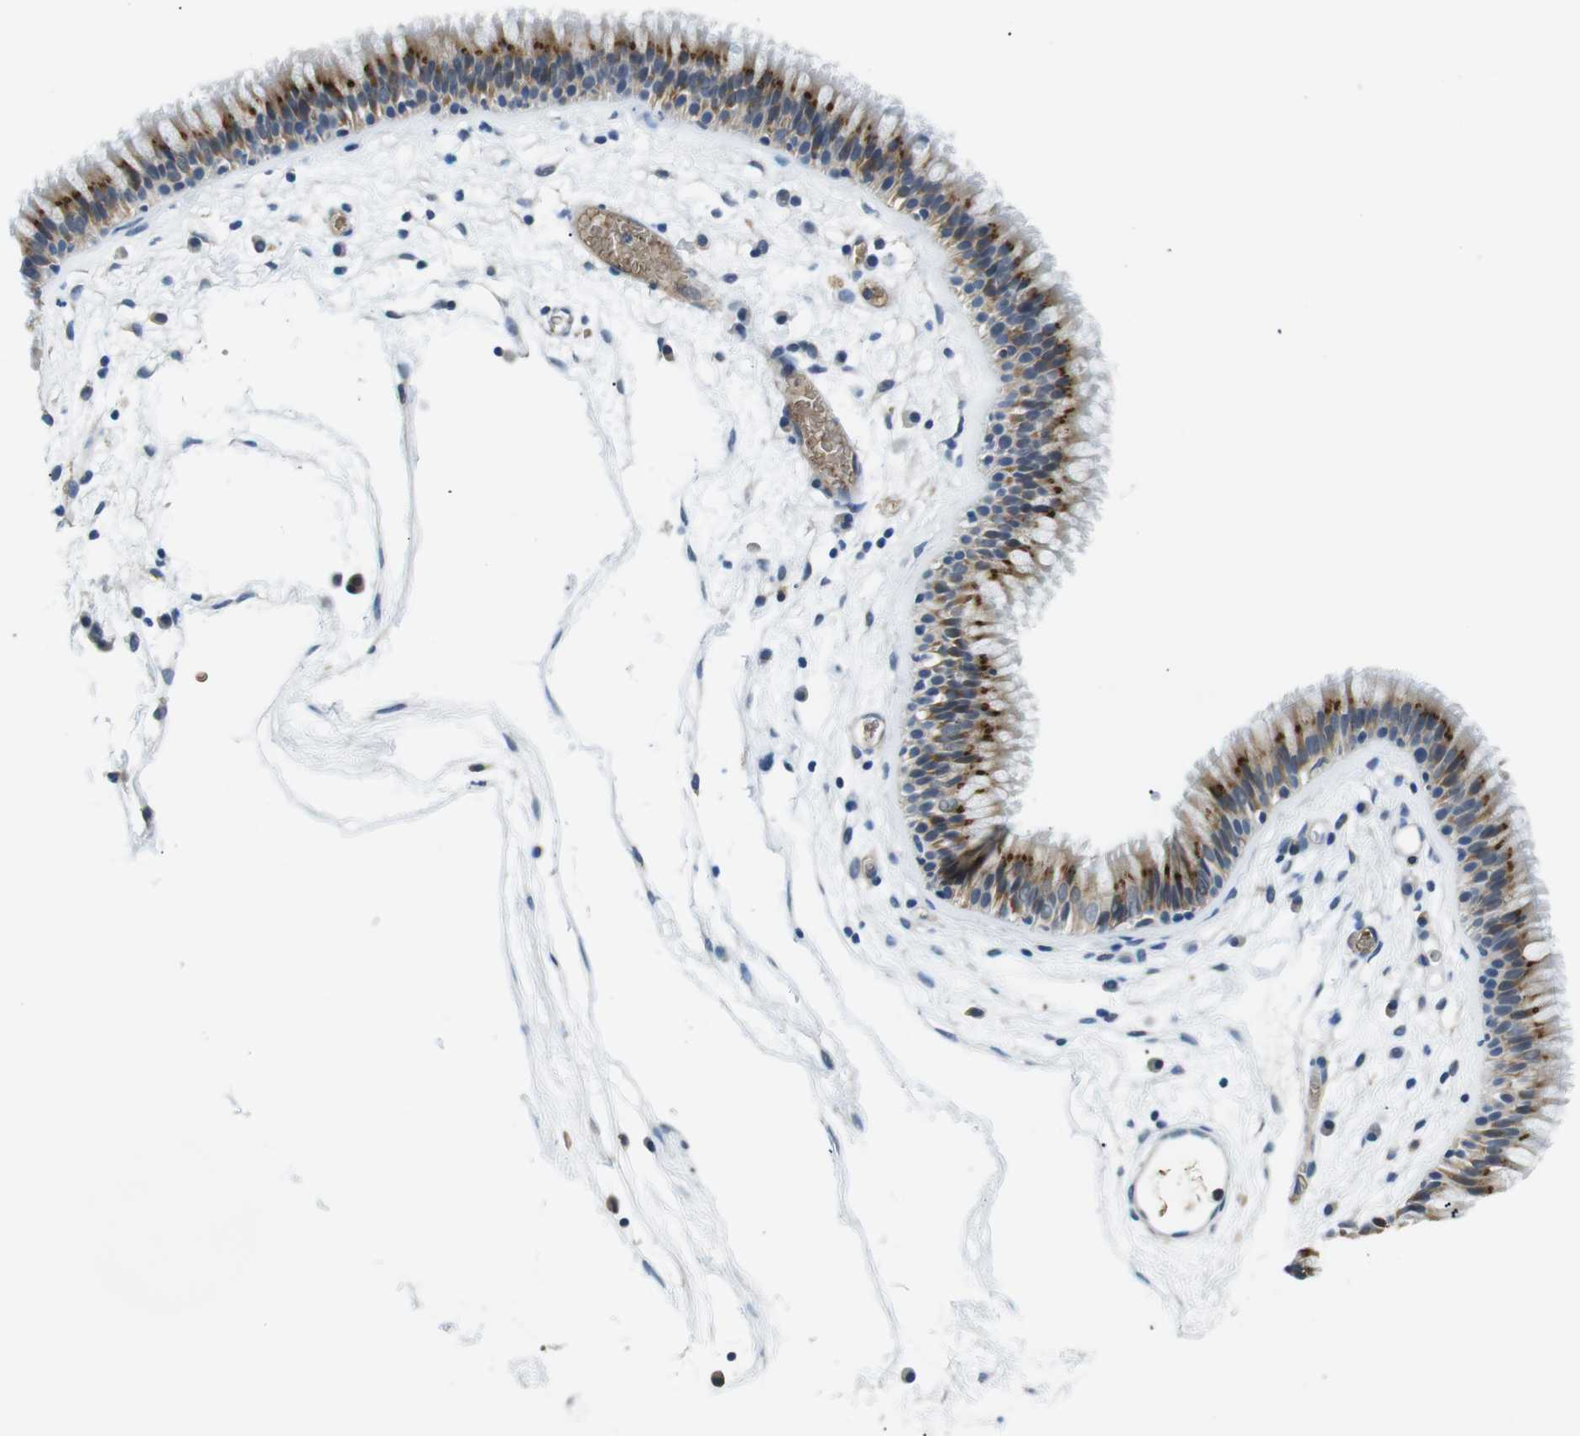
{"staining": {"intensity": "moderate", "quantity": "25%-75%", "location": "cytoplasmic/membranous"}, "tissue": "nasopharynx", "cell_type": "Respiratory epithelial cells", "image_type": "normal", "snomed": [{"axis": "morphology", "description": "Normal tissue, NOS"}, {"axis": "morphology", "description": "Inflammation, NOS"}, {"axis": "topography", "description": "Nasopharynx"}], "caption": "Protein analysis of unremarkable nasopharynx shows moderate cytoplasmic/membranous staining in approximately 25%-75% of respiratory epithelial cells.", "gene": "WSCD1", "patient": {"sex": "male", "age": 48}}